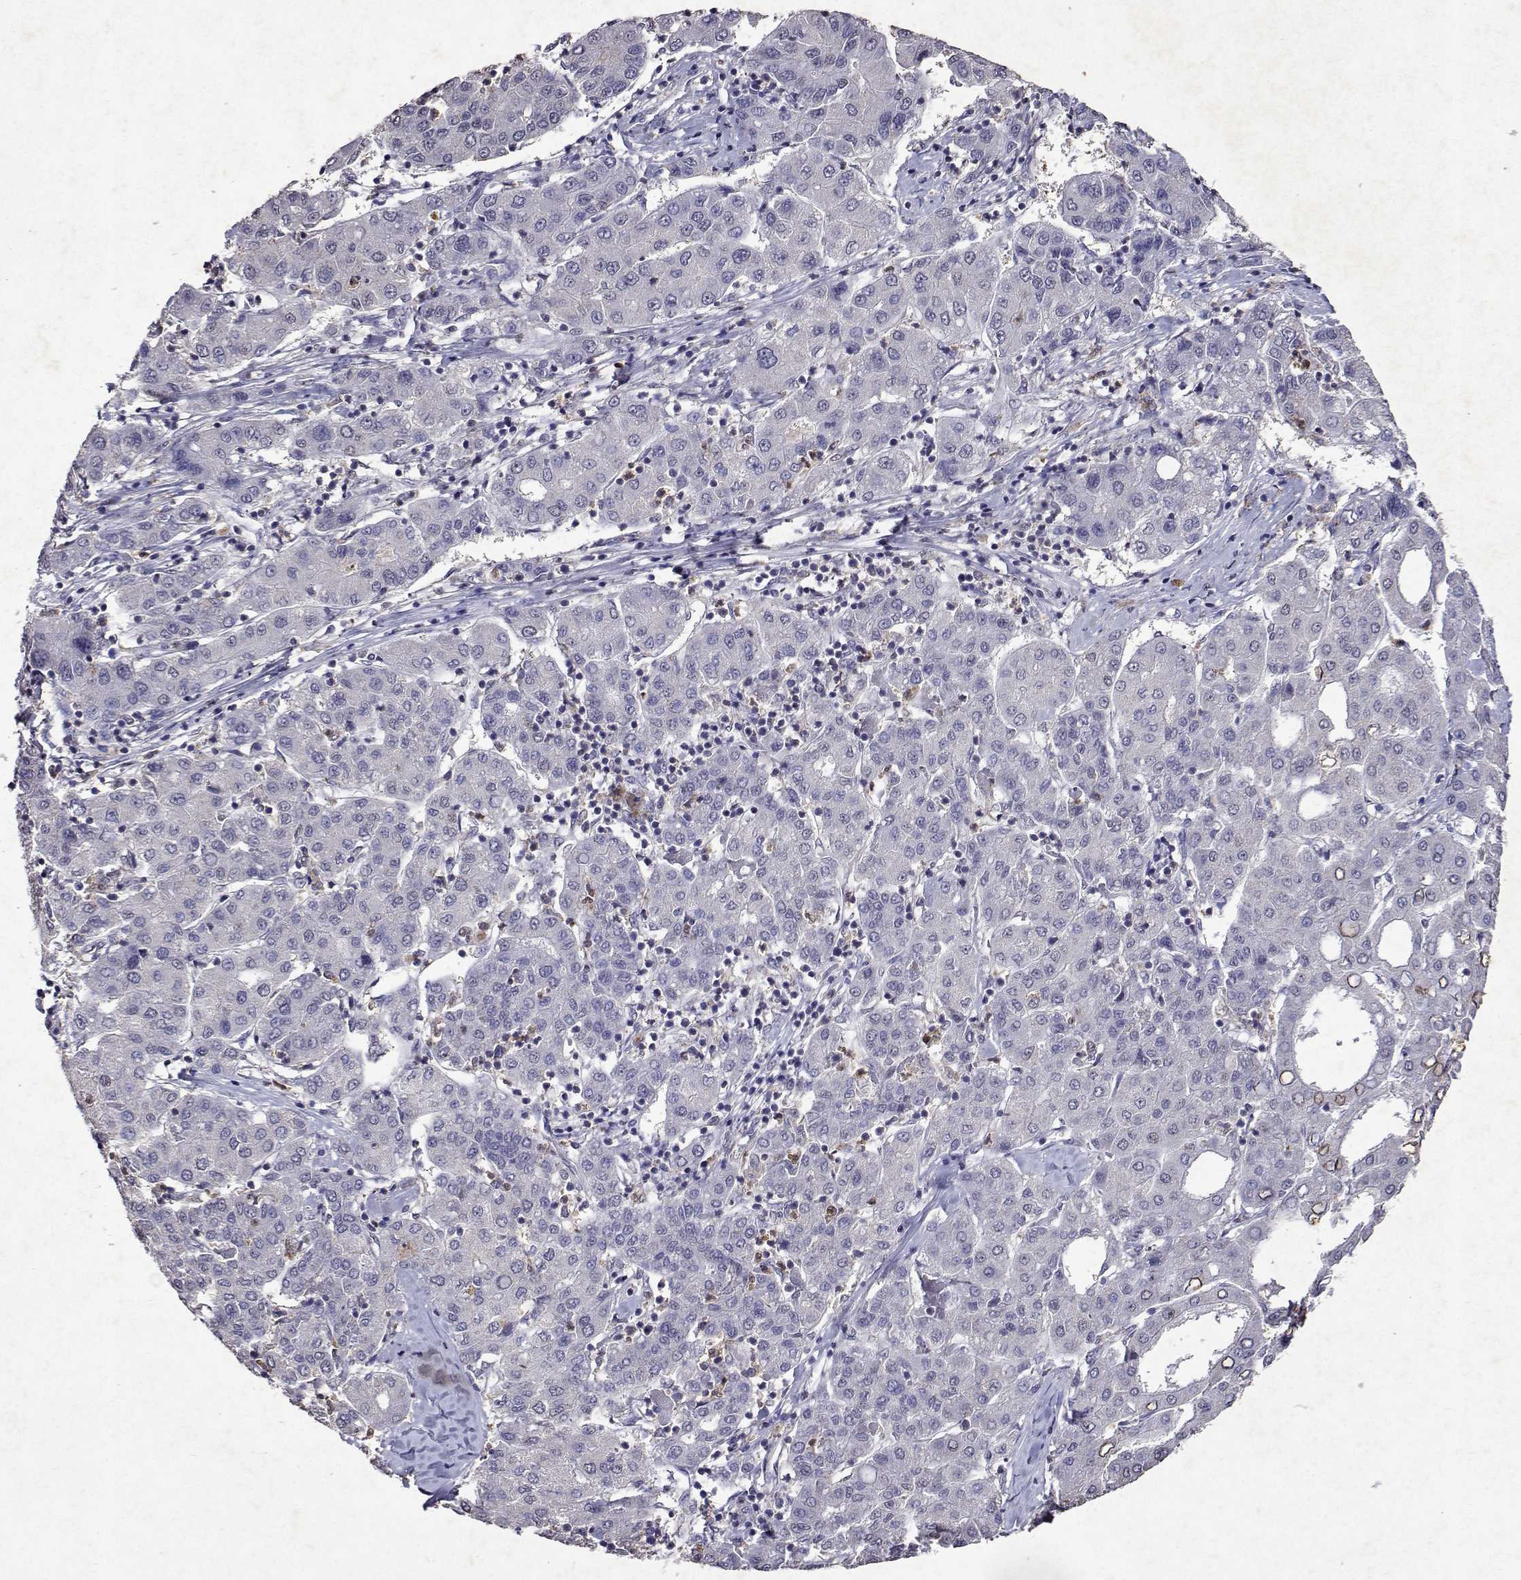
{"staining": {"intensity": "negative", "quantity": "none", "location": "none"}, "tissue": "liver cancer", "cell_type": "Tumor cells", "image_type": "cancer", "snomed": [{"axis": "morphology", "description": "Carcinoma, Hepatocellular, NOS"}, {"axis": "topography", "description": "Liver"}], "caption": "DAB (3,3'-diaminobenzidine) immunohistochemical staining of human hepatocellular carcinoma (liver) demonstrates no significant positivity in tumor cells. (Stains: DAB immunohistochemistry (IHC) with hematoxylin counter stain, Microscopy: brightfield microscopy at high magnification).", "gene": "APAF1", "patient": {"sex": "male", "age": 65}}